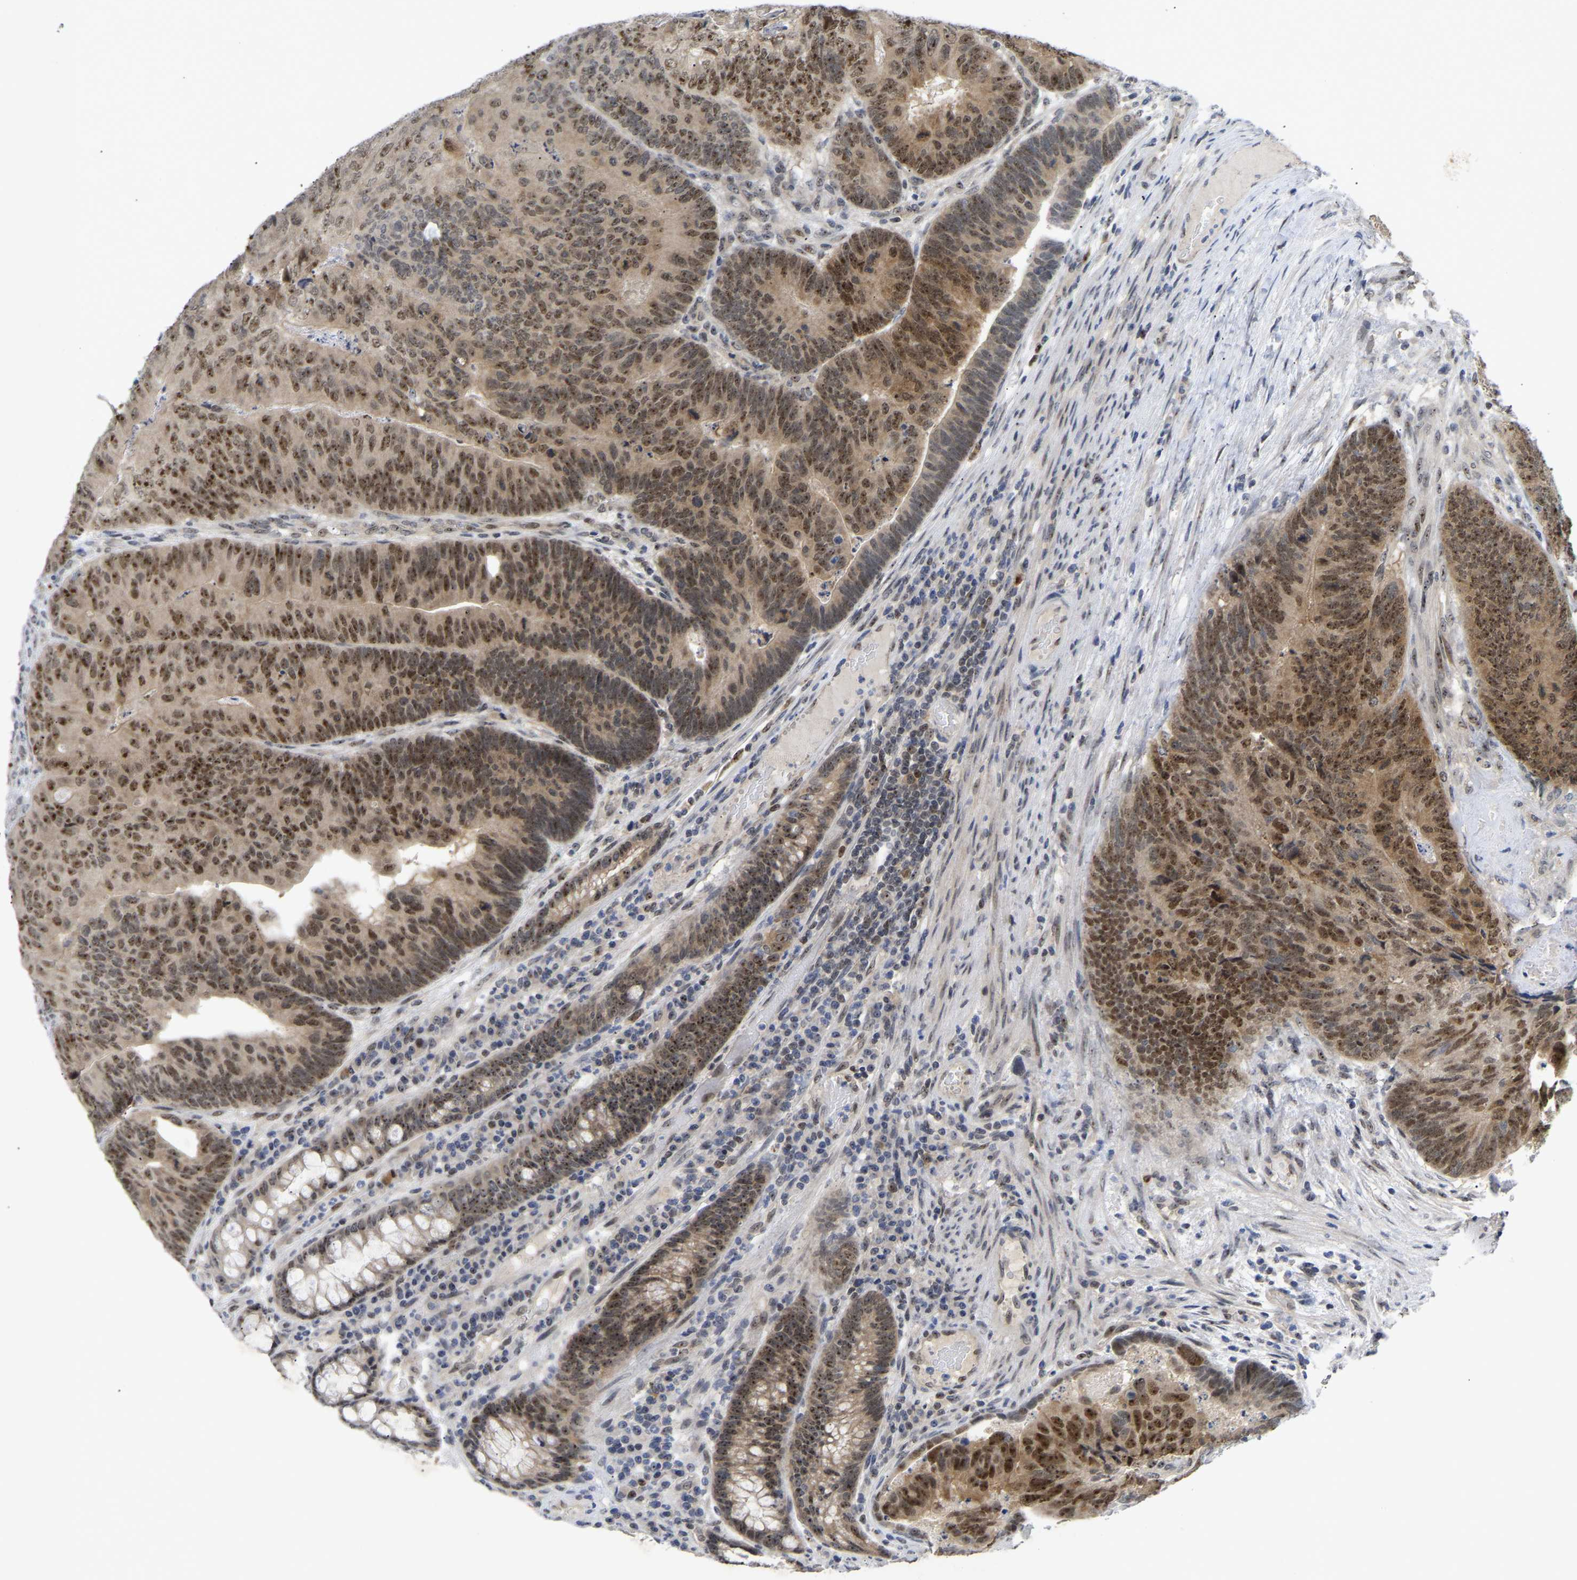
{"staining": {"intensity": "strong", "quantity": "25%-75%", "location": "cytoplasmic/membranous,nuclear"}, "tissue": "colorectal cancer", "cell_type": "Tumor cells", "image_type": "cancer", "snomed": [{"axis": "morphology", "description": "Adenocarcinoma, NOS"}, {"axis": "topography", "description": "Colon"}], "caption": "A high amount of strong cytoplasmic/membranous and nuclear positivity is present in about 25%-75% of tumor cells in adenocarcinoma (colorectal) tissue.", "gene": "NLE1", "patient": {"sex": "female", "age": 67}}